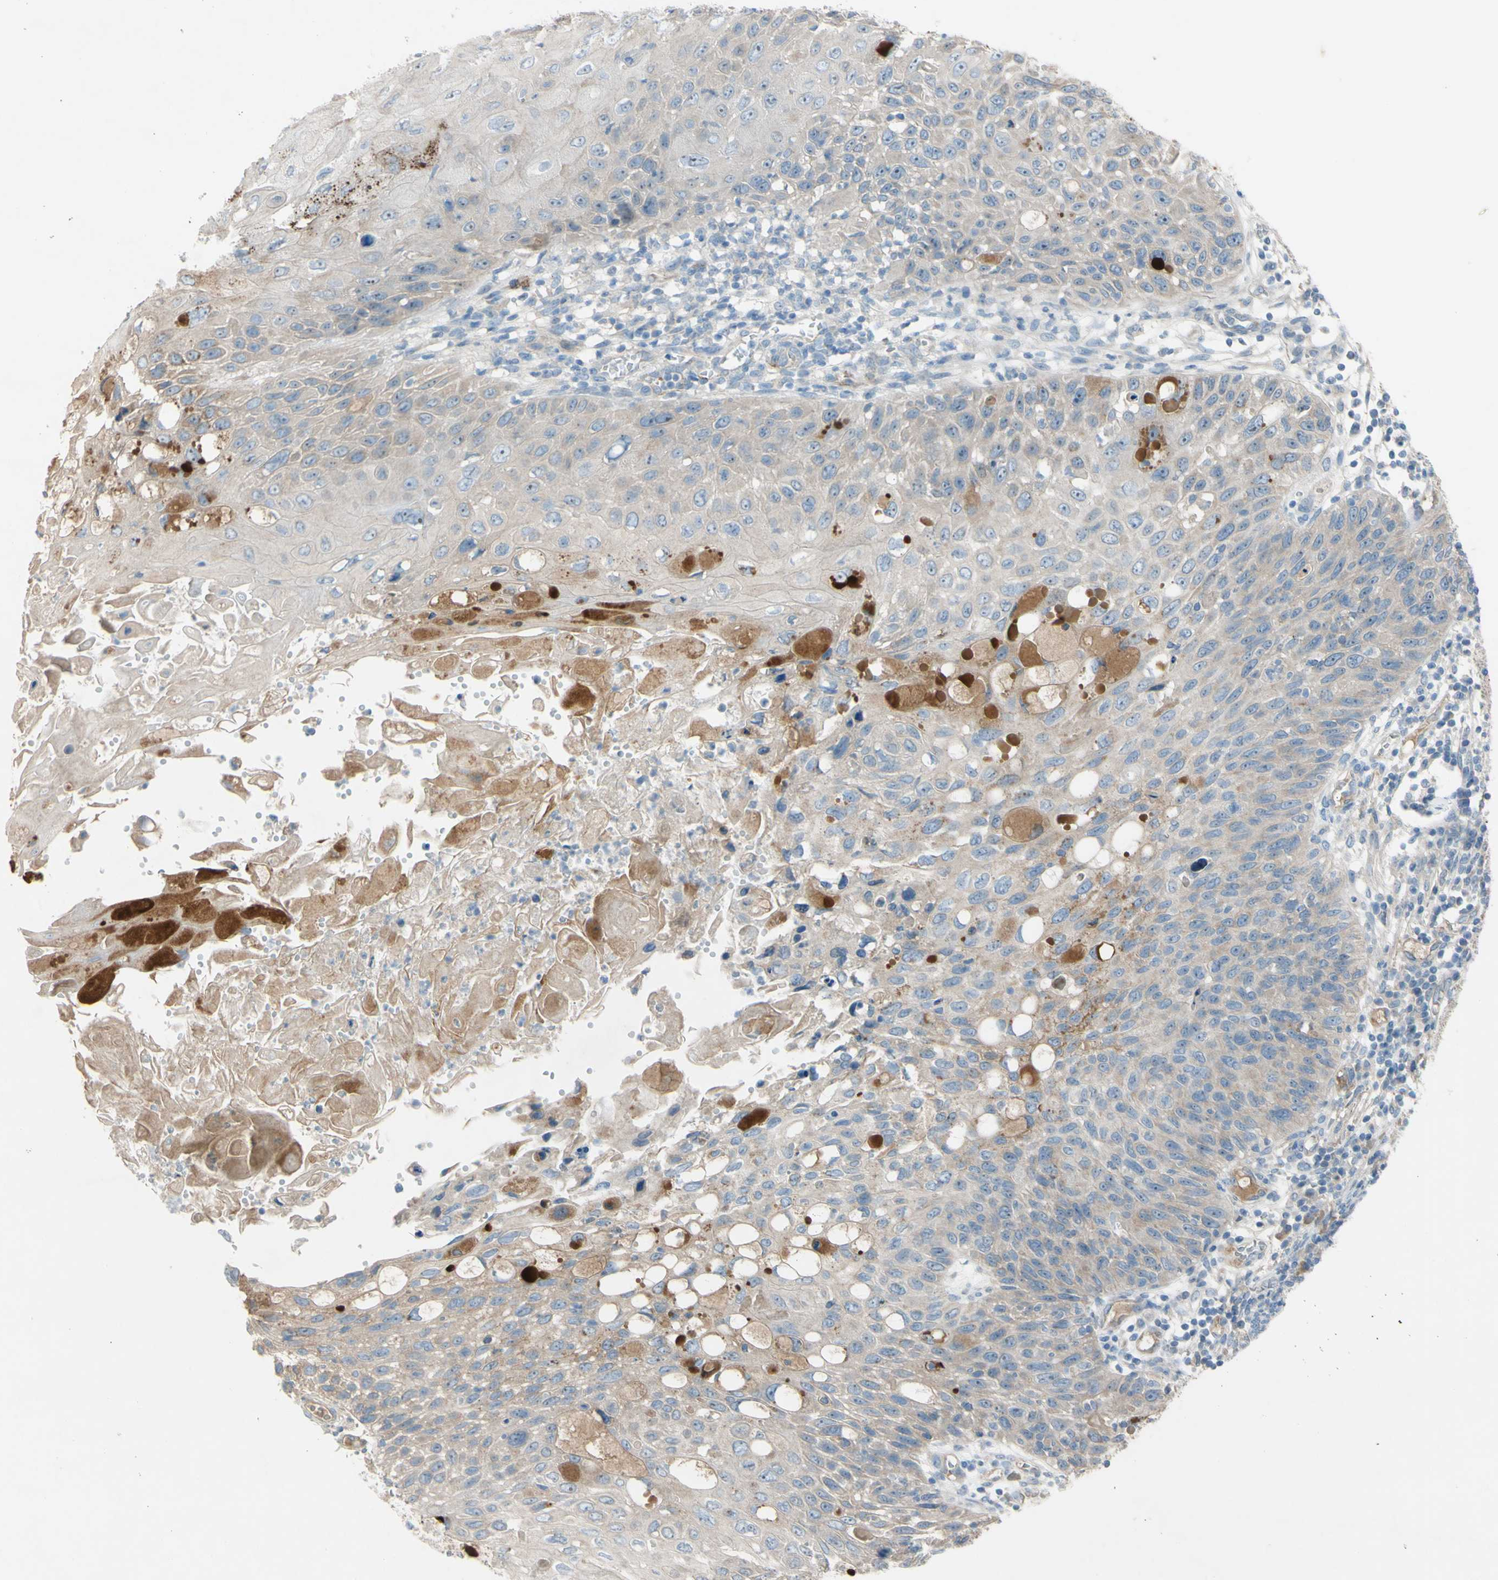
{"staining": {"intensity": "moderate", "quantity": "25%-75%", "location": "cytoplasmic/membranous"}, "tissue": "cervical cancer", "cell_type": "Tumor cells", "image_type": "cancer", "snomed": [{"axis": "morphology", "description": "Squamous cell carcinoma, NOS"}, {"axis": "topography", "description": "Cervix"}], "caption": "Immunohistochemistry (IHC) of cervical cancer (squamous cell carcinoma) shows medium levels of moderate cytoplasmic/membranous expression in about 25%-75% of tumor cells. (IHC, brightfield microscopy, high magnification).", "gene": "ATRN", "patient": {"sex": "female", "age": 70}}